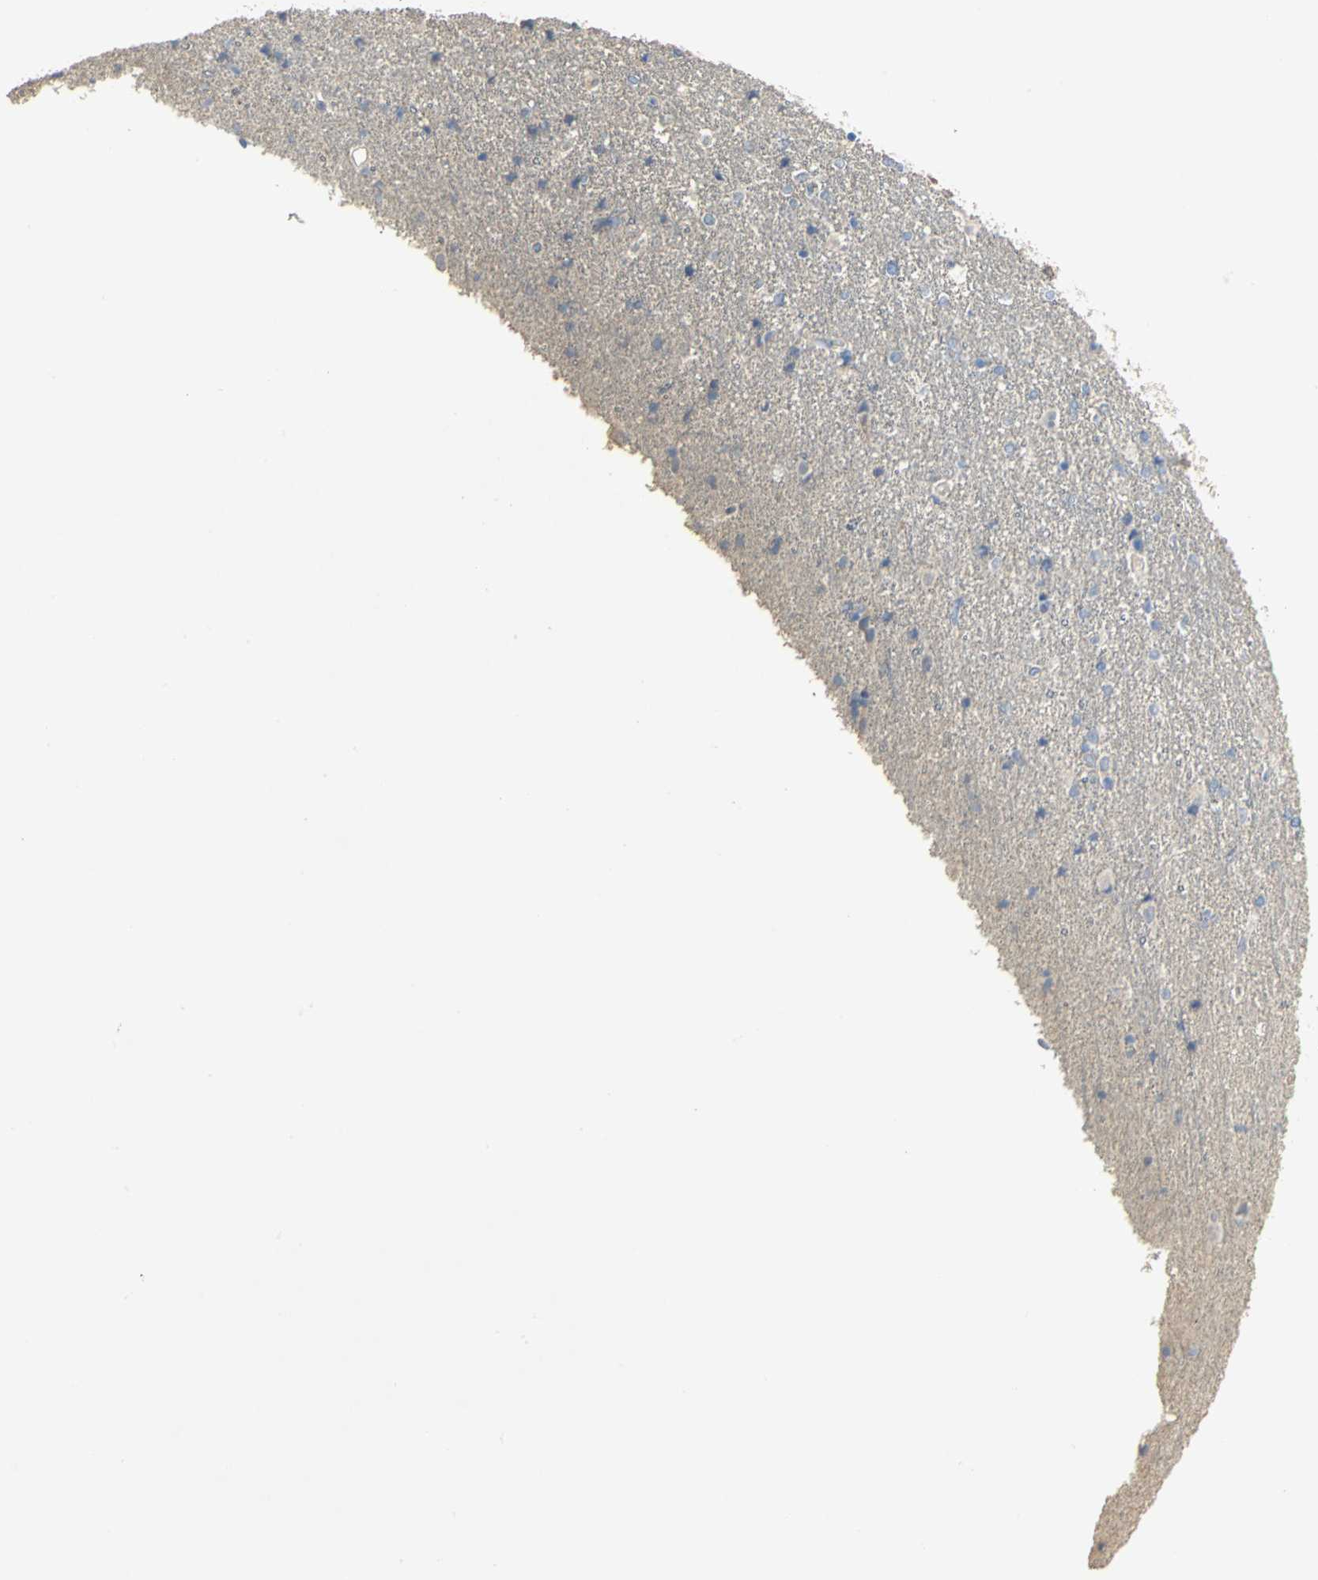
{"staining": {"intensity": "negative", "quantity": "none", "location": "none"}, "tissue": "caudate", "cell_type": "Glial cells", "image_type": "normal", "snomed": [{"axis": "morphology", "description": "Normal tissue, NOS"}, {"axis": "topography", "description": "Lateral ventricle wall"}], "caption": "Glial cells show no significant expression in benign caudate. (DAB immunohistochemistry, high magnification).", "gene": "DLGAP5", "patient": {"sex": "female", "age": 54}}